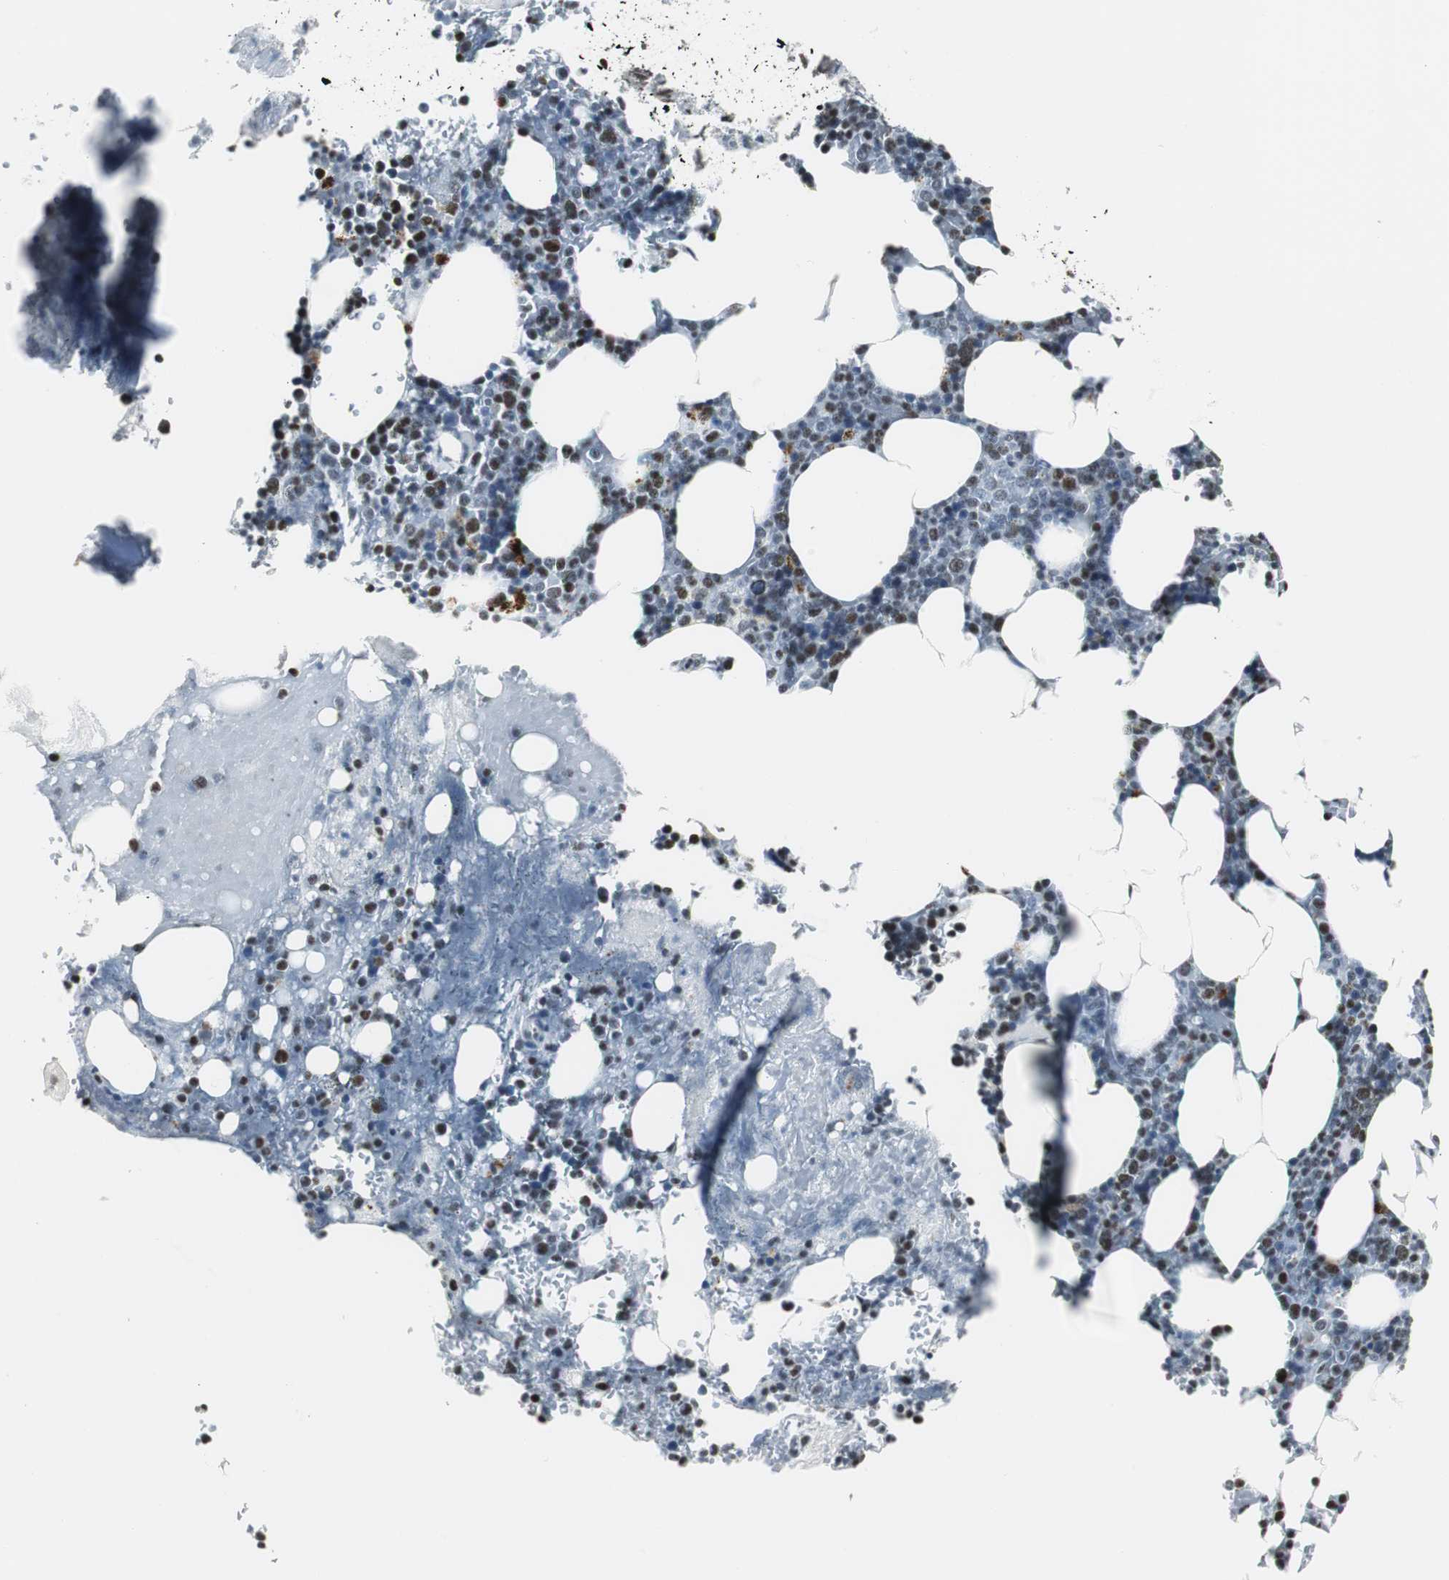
{"staining": {"intensity": "moderate", "quantity": "25%-75%", "location": "nuclear"}, "tissue": "bone marrow", "cell_type": "Hematopoietic cells", "image_type": "normal", "snomed": [{"axis": "morphology", "description": "Normal tissue, NOS"}, {"axis": "topography", "description": "Bone marrow"}], "caption": "A micrograph of bone marrow stained for a protein demonstrates moderate nuclear brown staining in hematopoietic cells. (Brightfield microscopy of DAB IHC at high magnification).", "gene": "RBBP4", "patient": {"sex": "female", "age": 73}}